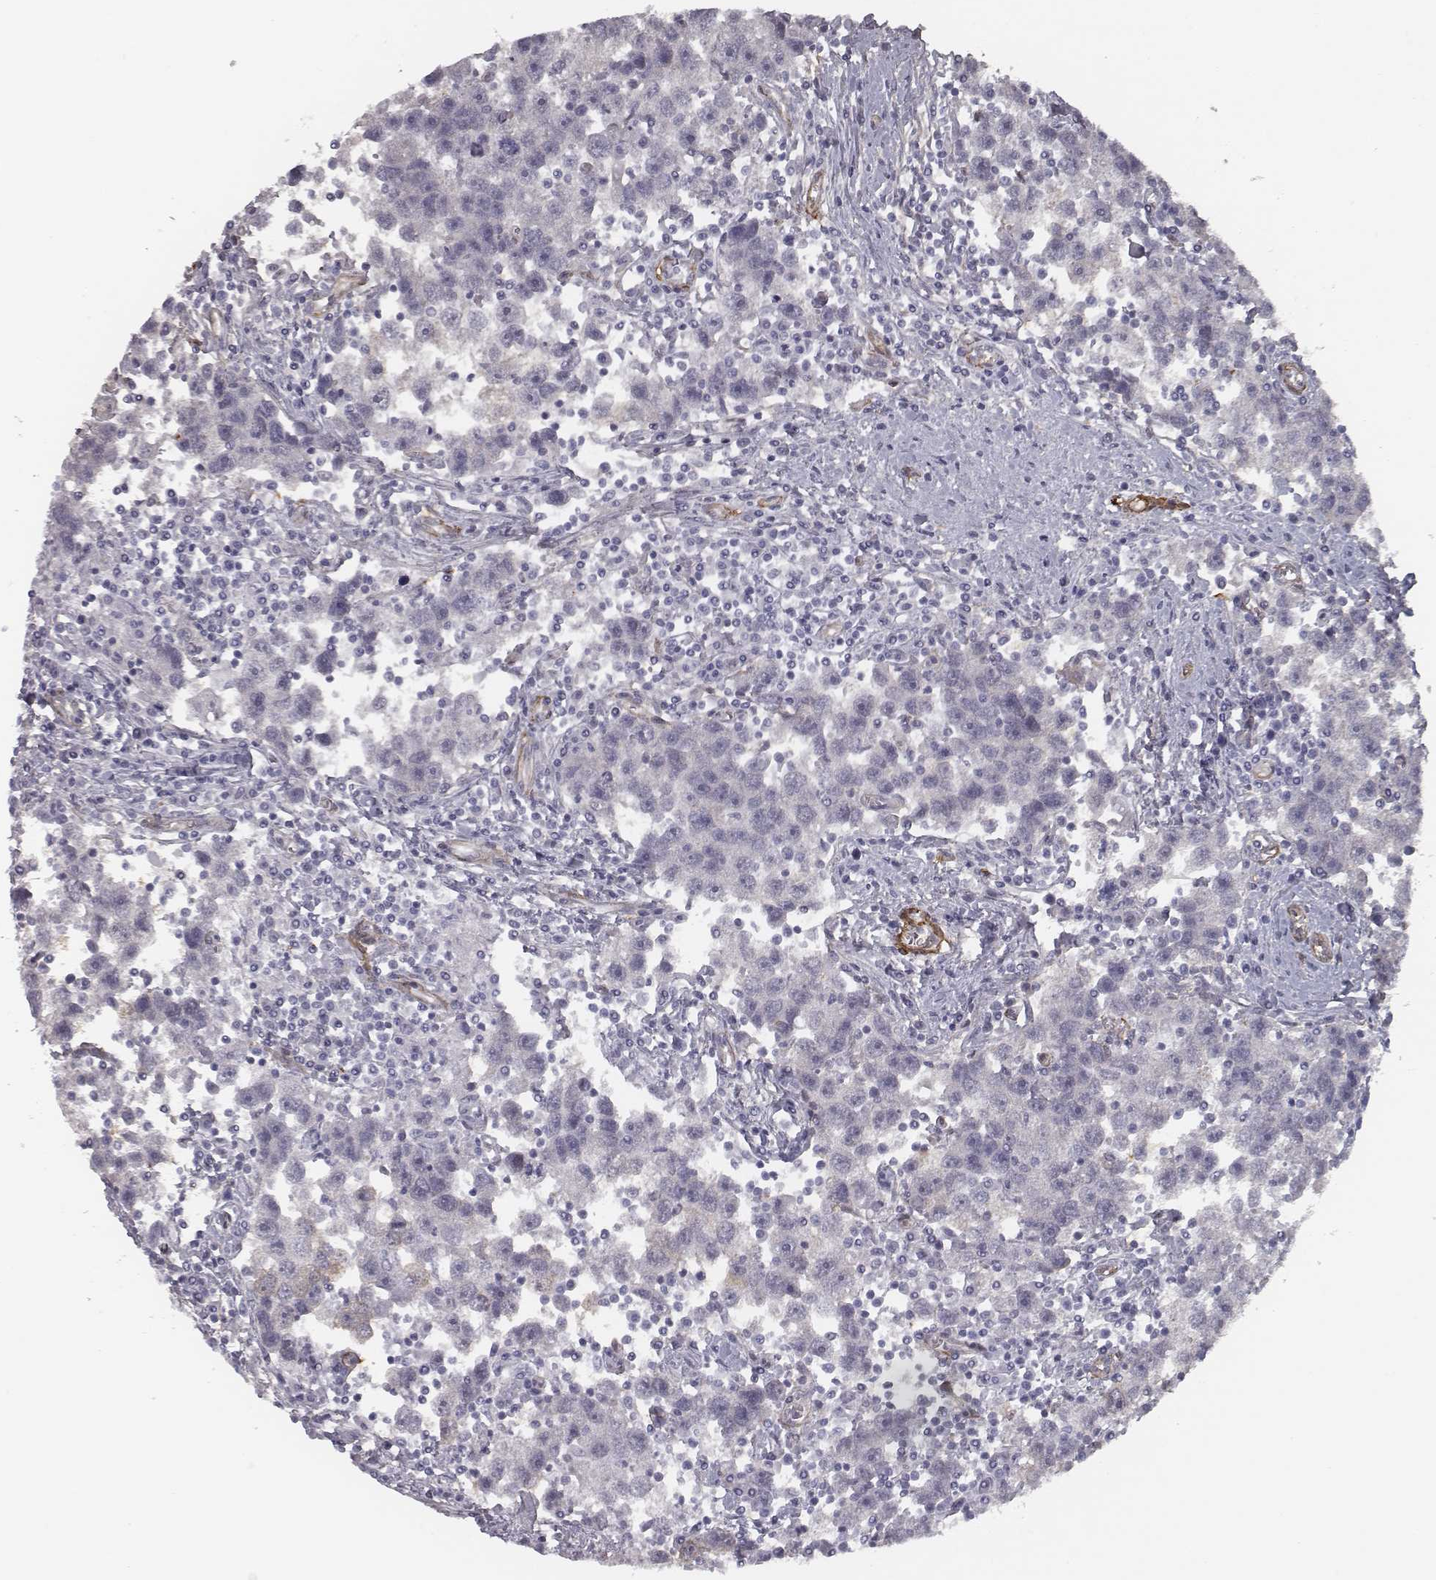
{"staining": {"intensity": "negative", "quantity": "none", "location": "none"}, "tissue": "testis cancer", "cell_type": "Tumor cells", "image_type": "cancer", "snomed": [{"axis": "morphology", "description": "Seminoma, NOS"}, {"axis": "topography", "description": "Testis"}], "caption": "IHC image of neoplastic tissue: human testis cancer stained with DAB (3,3'-diaminobenzidine) displays no significant protein expression in tumor cells.", "gene": "ISYNA1", "patient": {"sex": "male", "age": 30}}